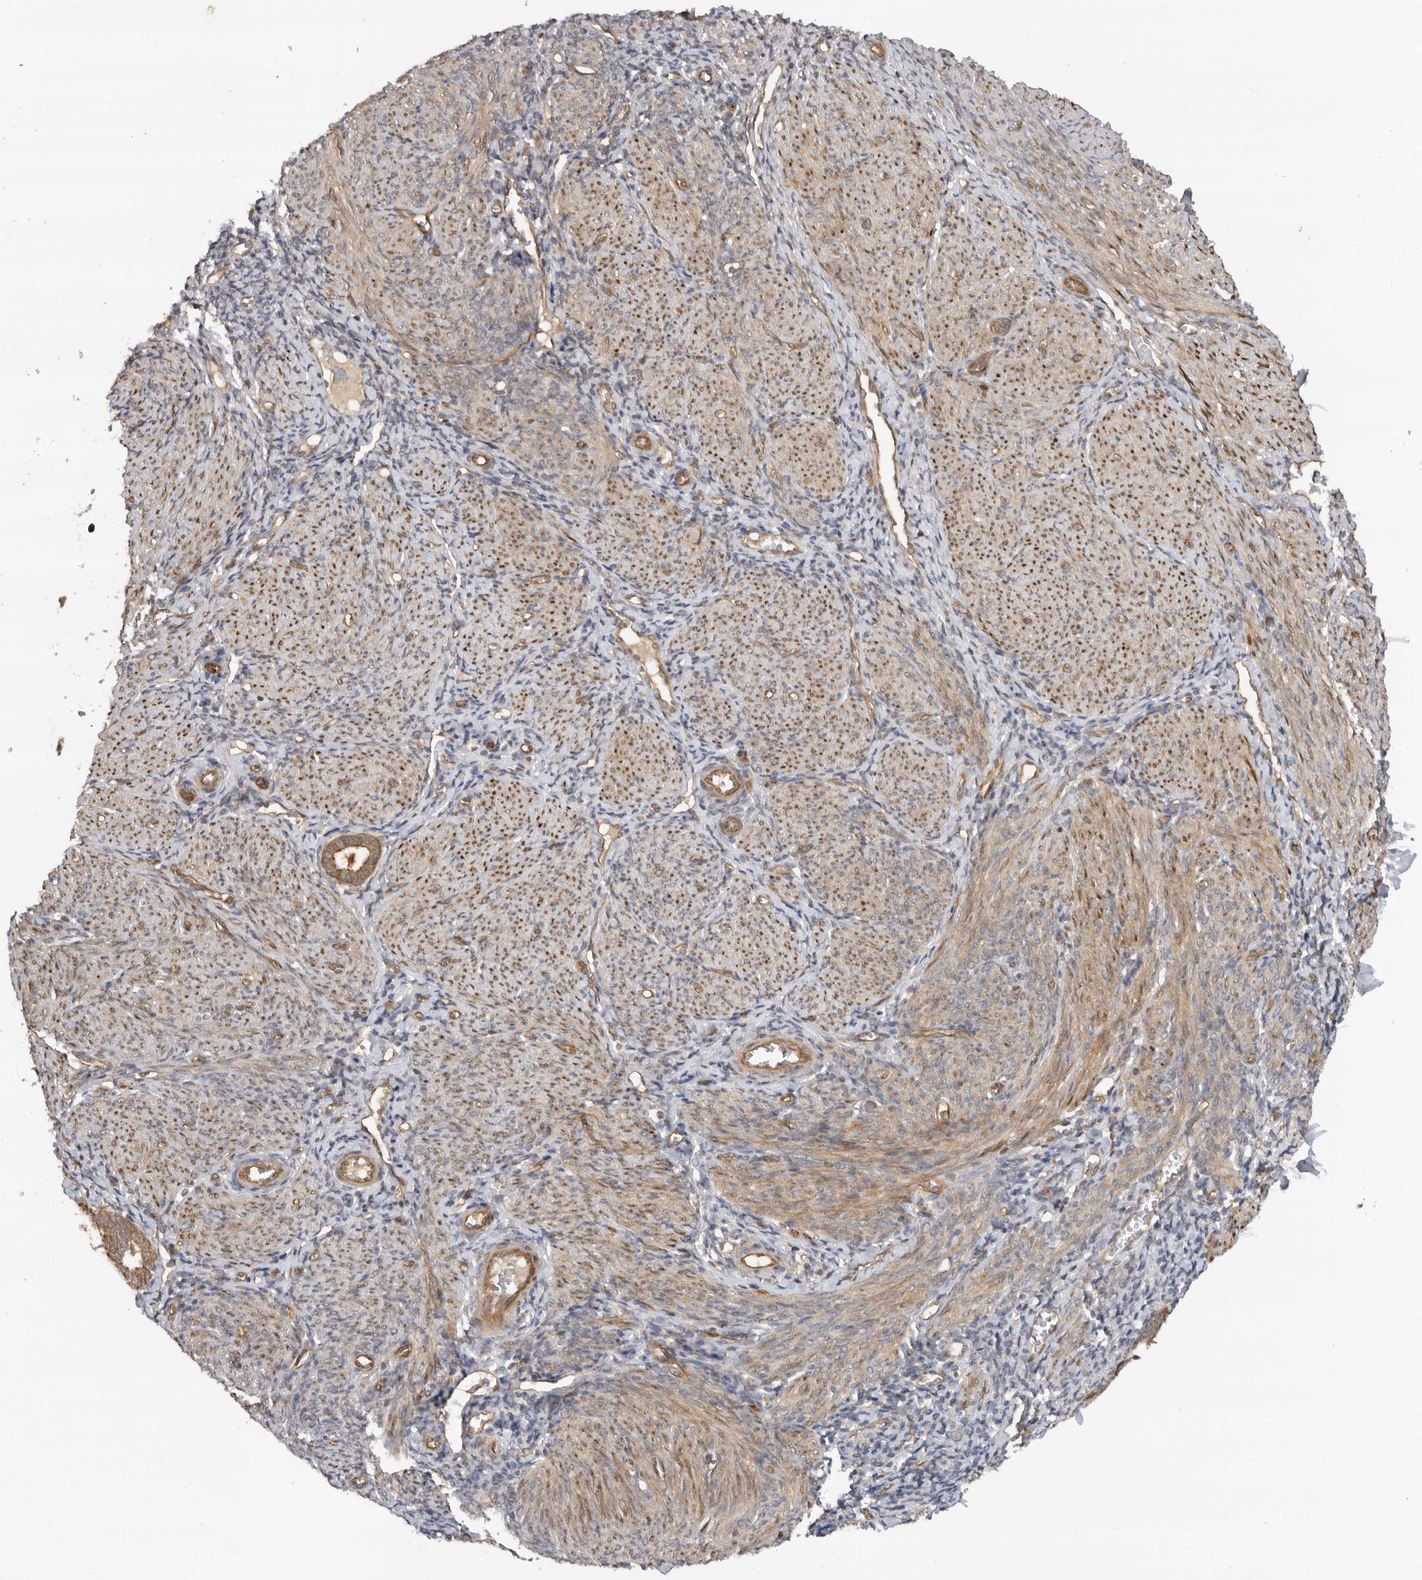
{"staining": {"intensity": "weak", "quantity": "<25%", "location": "cytoplasmic/membranous"}, "tissue": "endometrium", "cell_type": "Cells in endometrial stroma", "image_type": "normal", "snomed": [{"axis": "morphology", "description": "Normal tissue, NOS"}, {"axis": "morphology", "description": "Adenocarcinoma, NOS"}, {"axis": "topography", "description": "Endometrium"}], "caption": "Normal endometrium was stained to show a protein in brown. There is no significant expression in cells in endometrial stroma. The staining is performed using DAB brown chromogen with nuclei counter-stained in using hematoxylin.", "gene": "DCAF8", "patient": {"sex": "female", "age": 57}}